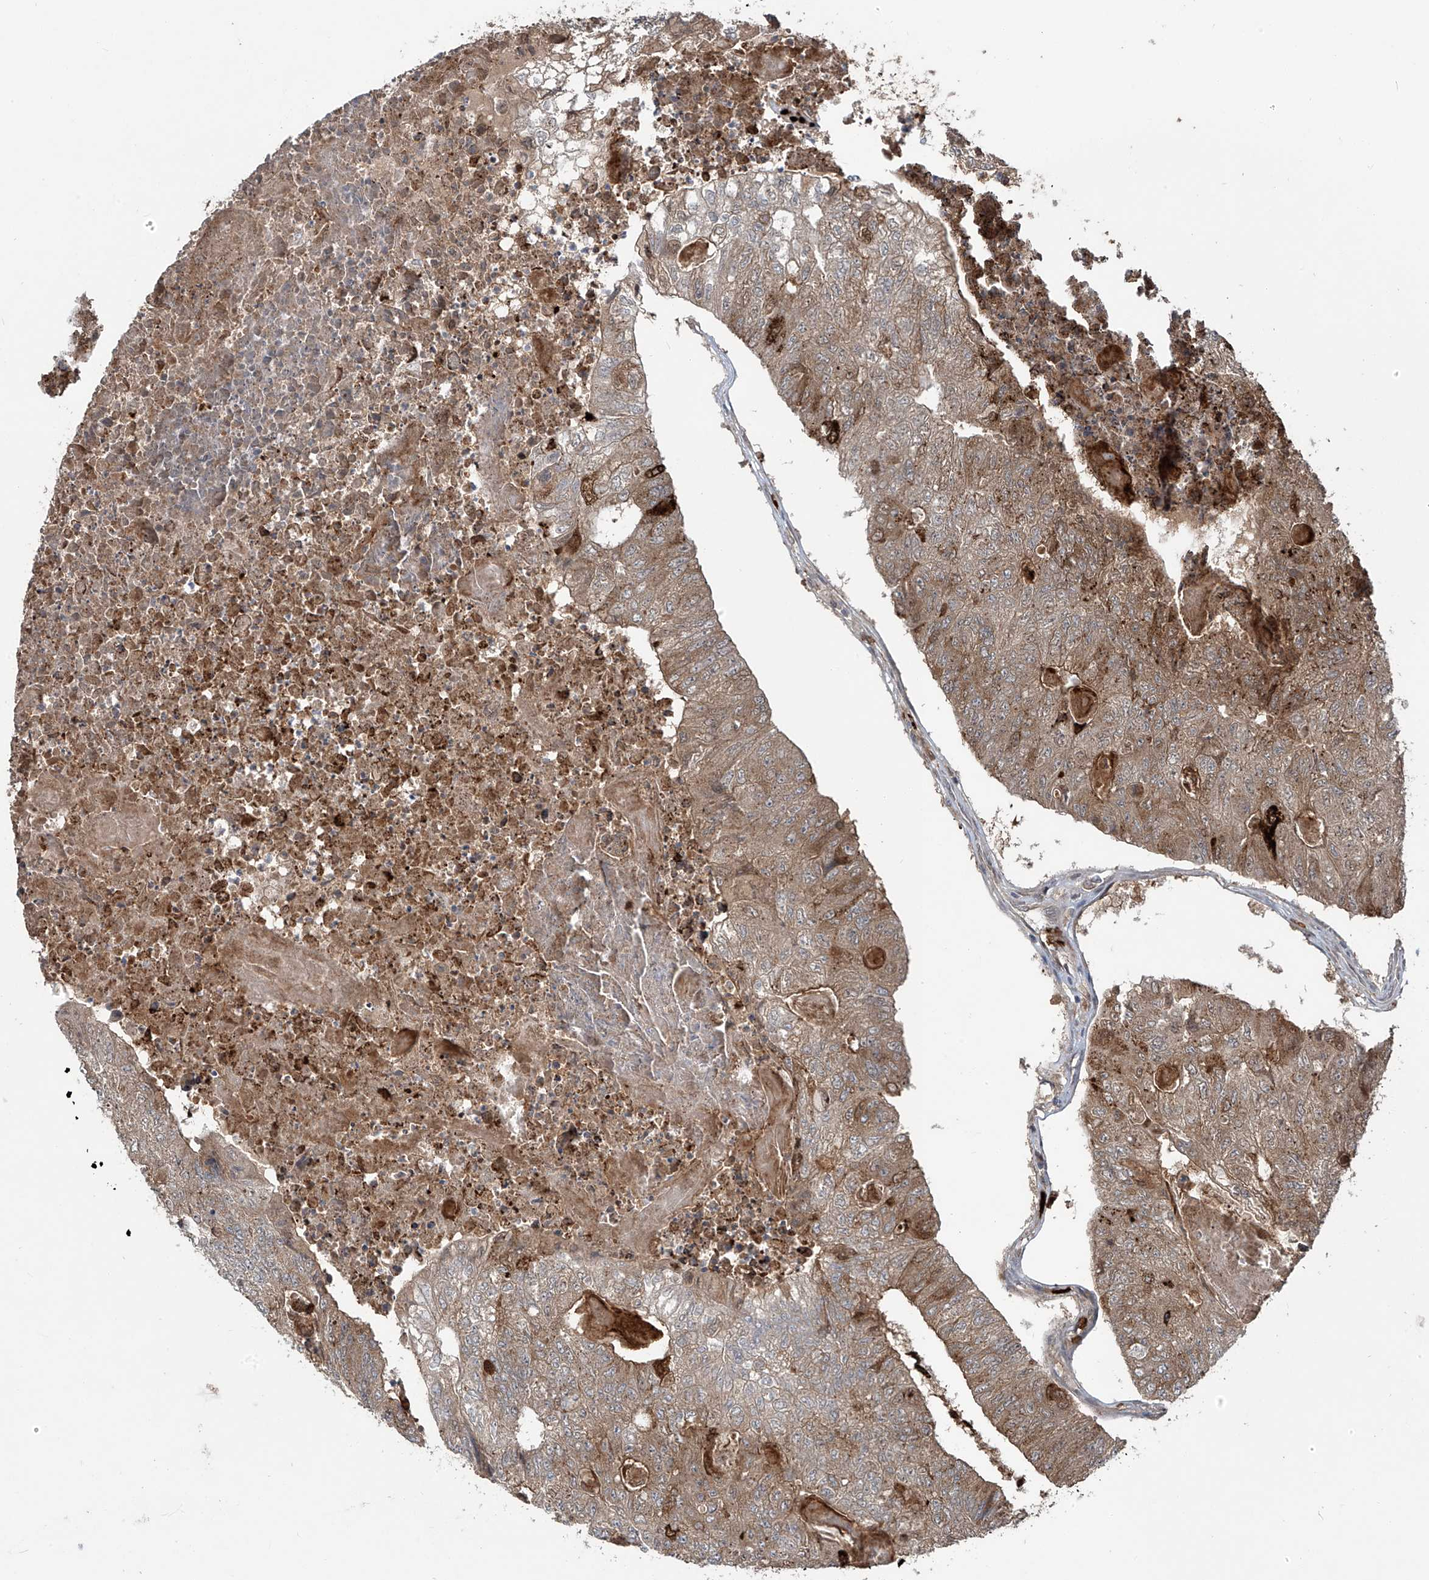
{"staining": {"intensity": "moderate", "quantity": ">75%", "location": "cytoplasmic/membranous"}, "tissue": "colorectal cancer", "cell_type": "Tumor cells", "image_type": "cancer", "snomed": [{"axis": "morphology", "description": "Adenocarcinoma, NOS"}, {"axis": "topography", "description": "Colon"}], "caption": "Adenocarcinoma (colorectal) was stained to show a protein in brown. There is medium levels of moderate cytoplasmic/membranous positivity in approximately >75% of tumor cells.", "gene": "ZDHHC9", "patient": {"sex": "female", "age": 67}}